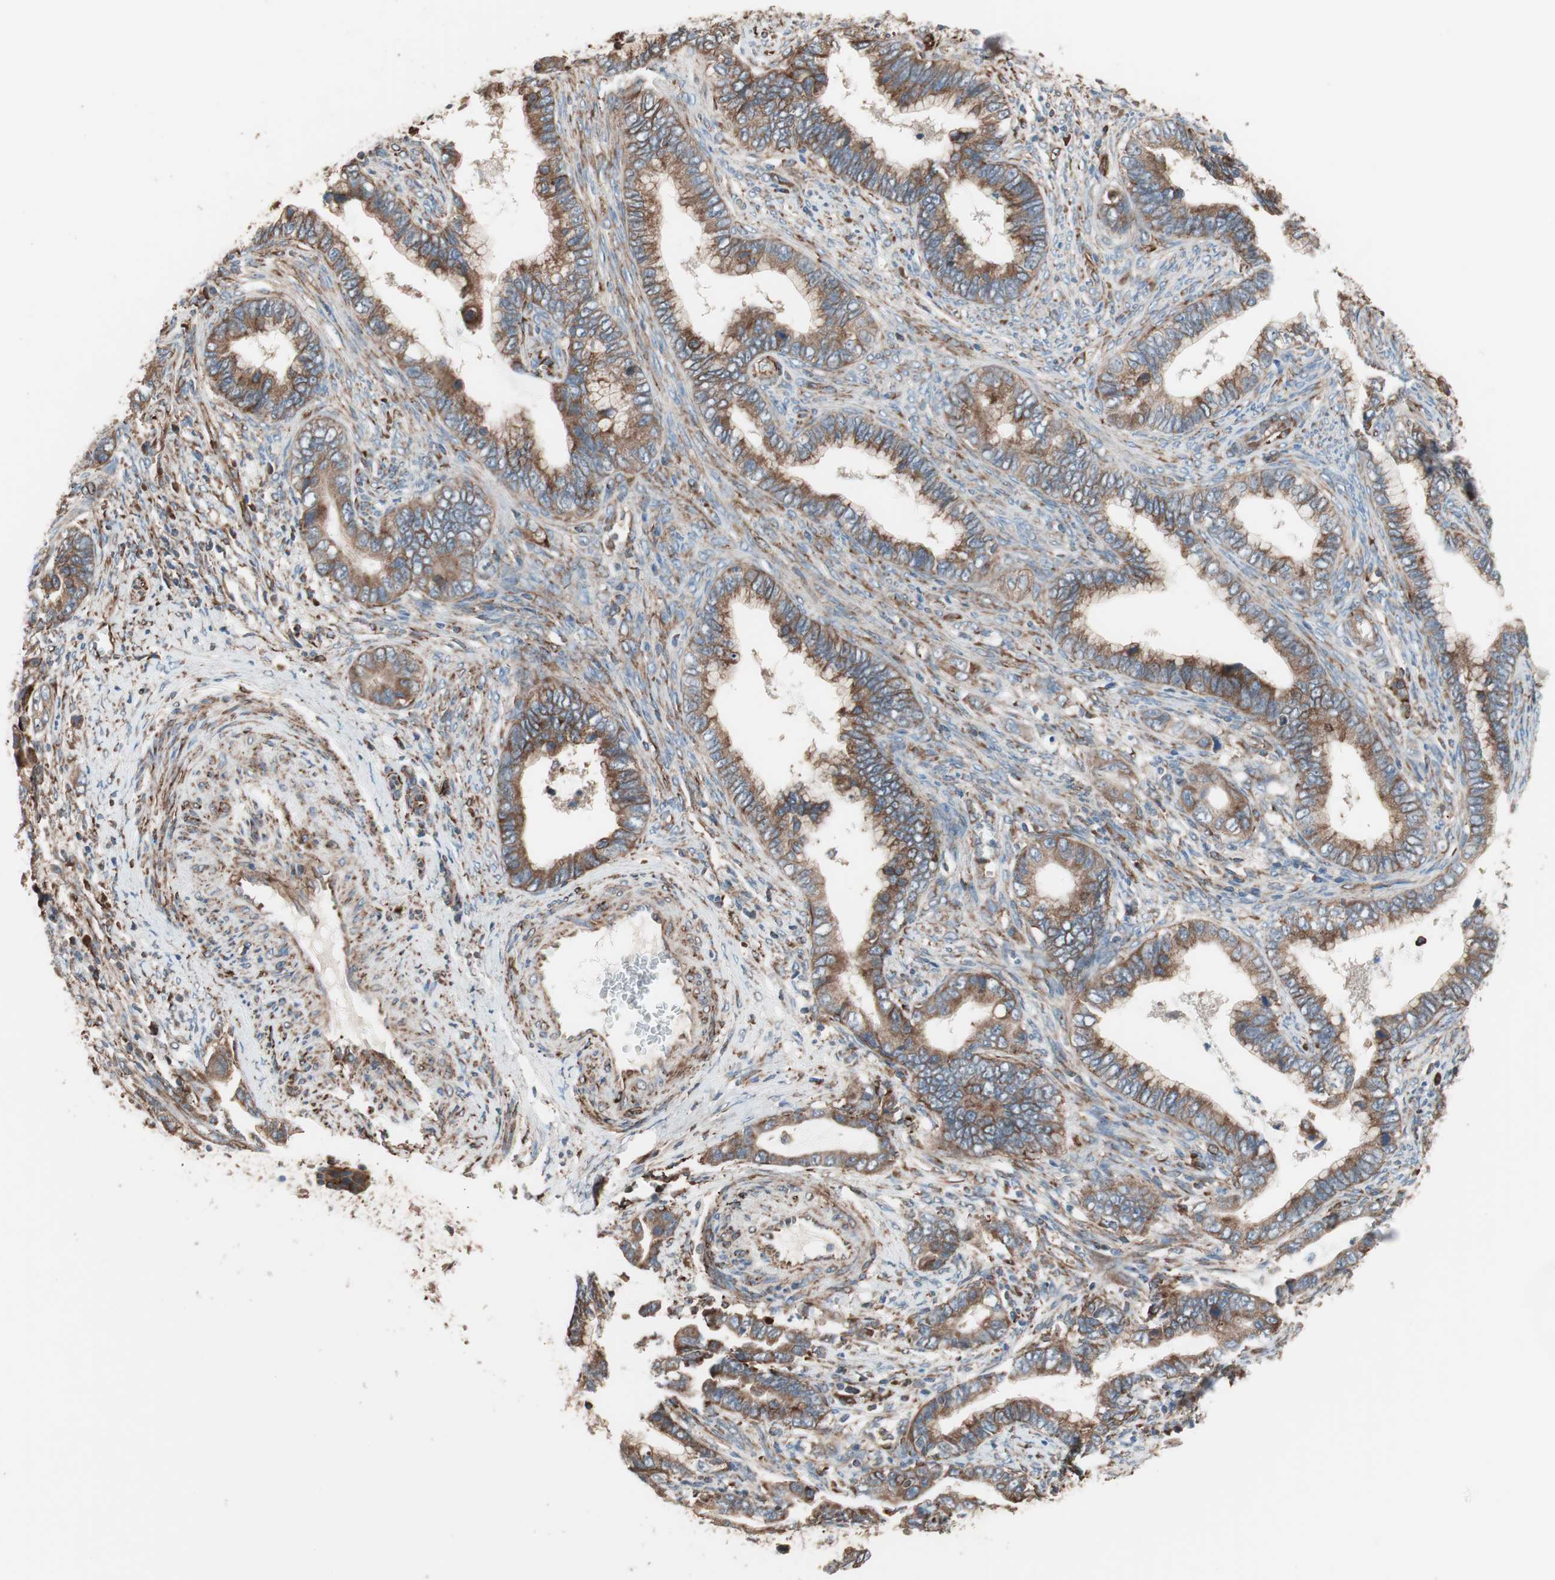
{"staining": {"intensity": "strong", "quantity": ">75%", "location": "cytoplasmic/membranous"}, "tissue": "cervical cancer", "cell_type": "Tumor cells", "image_type": "cancer", "snomed": [{"axis": "morphology", "description": "Adenocarcinoma, NOS"}, {"axis": "topography", "description": "Cervix"}], "caption": "The photomicrograph exhibits immunohistochemical staining of cervical cancer (adenocarcinoma). There is strong cytoplasmic/membranous positivity is appreciated in approximately >75% of tumor cells.", "gene": "GPSM2", "patient": {"sex": "female", "age": 44}}